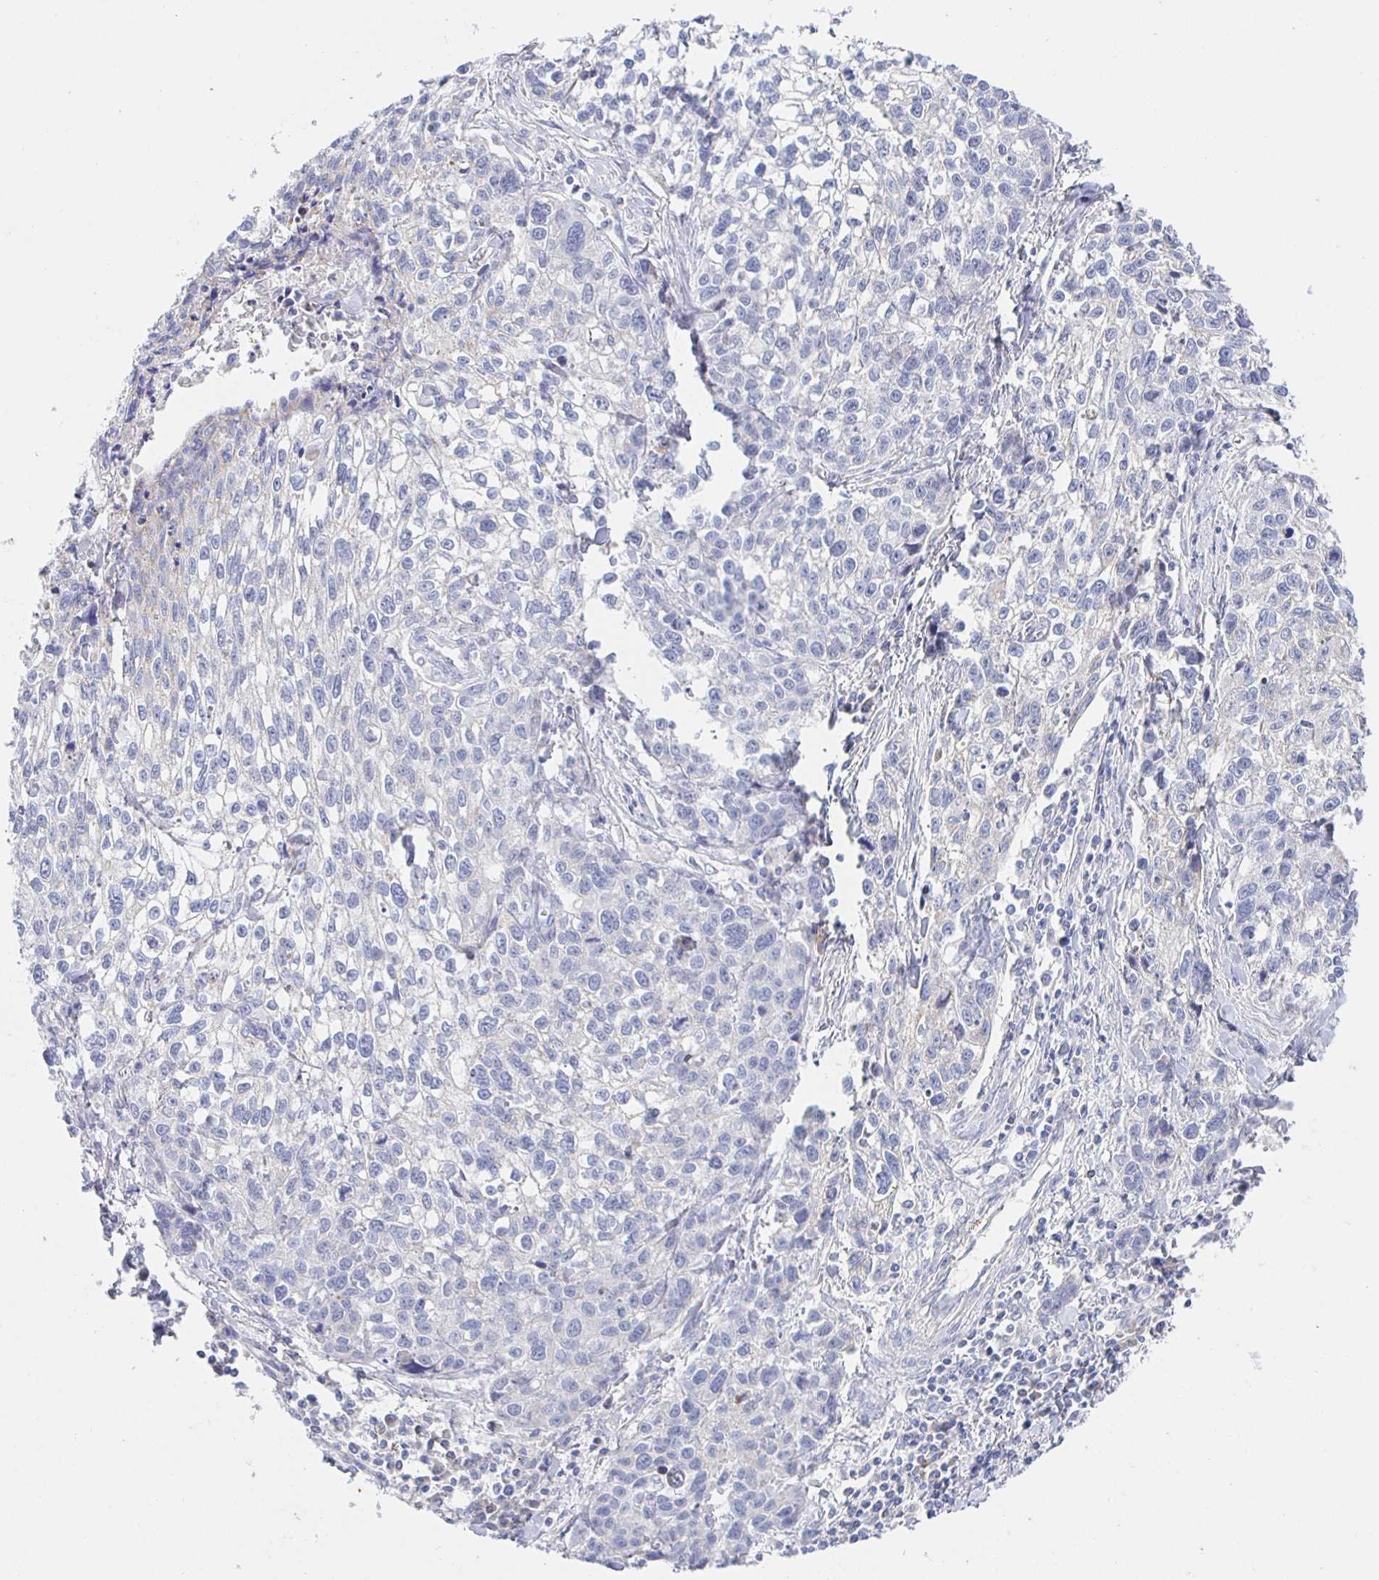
{"staining": {"intensity": "negative", "quantity": "none", "location": "none"}, "tissue": "lung cancer", "cell_type": "Tumor cells", "image_type": "cancer", "snomed": [{"axis": "morphology", "description": "Squamous cell carcinoma, NOS"}, {"axis": "topography", "description": "Lung"}], "caption": "DAB (3,3'-diaminobenzidine) immunohistochemical staining of squamous cell carcinoma (lung) reveals no significant positivity in tumor cells.", "gene": "SYNGR4", "patient": {"sex": "male", "age": 74}}